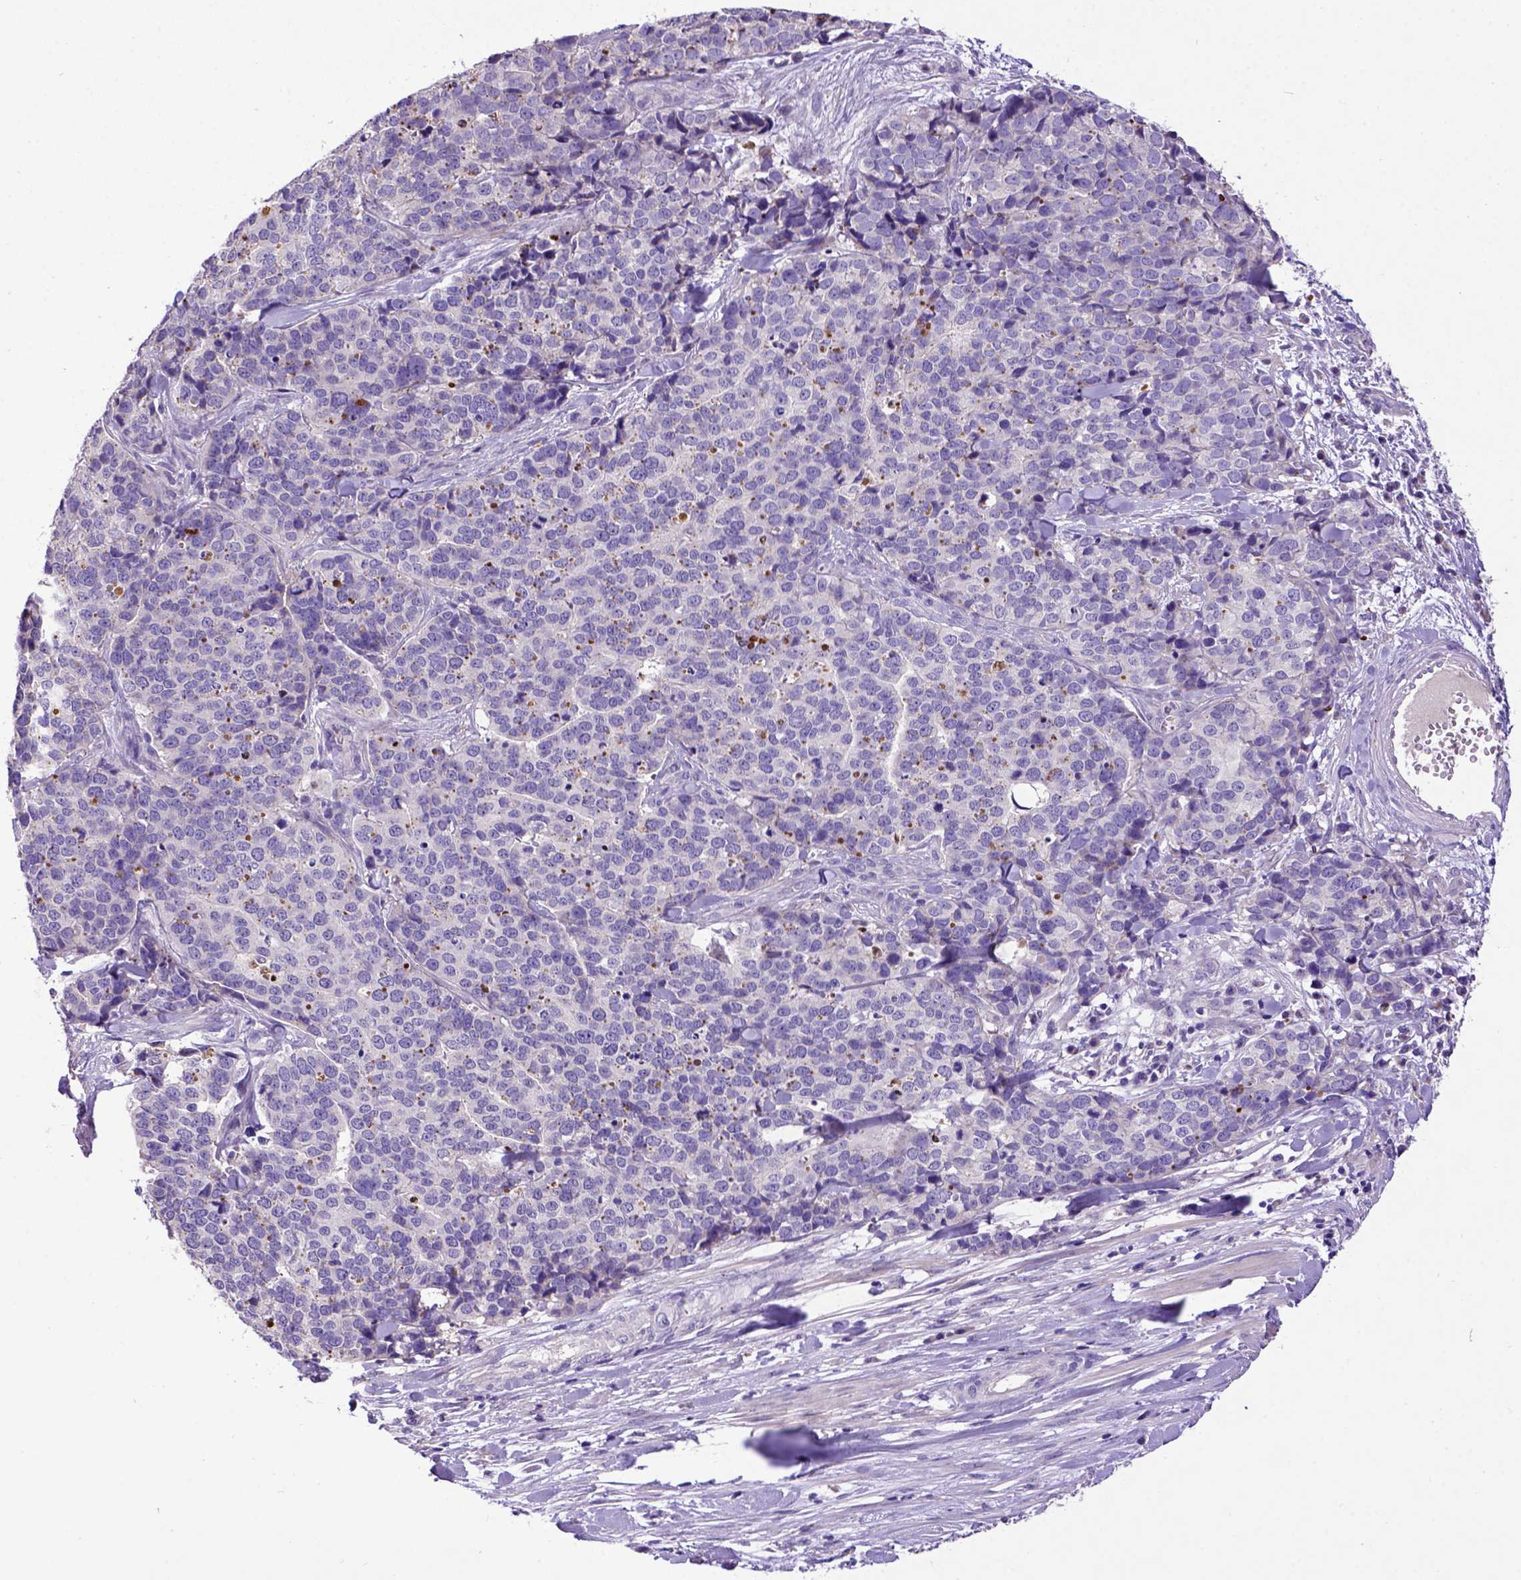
{"staining": {"intensity": "negative", "quantity": "none", "location": "none"}, "tissue": "ovarian cancer", "cell_type": "Tumor cells", "image_type": "cancer", "snomed": [{"axis": "morphology", "description": "Carcinoma, endometroid"}, {"axis": "topography", "description": "Ovary"}], "caption": "Immunohistochemistry histopathology image of neoplastic tissue: human ovarian cancer stained with DAB (3,3'-diaminobenzidine) shows no significant protein positivity in tumor cells.", "gene": "ADAM12", "patient": {"sex": "female", "age": 65}}